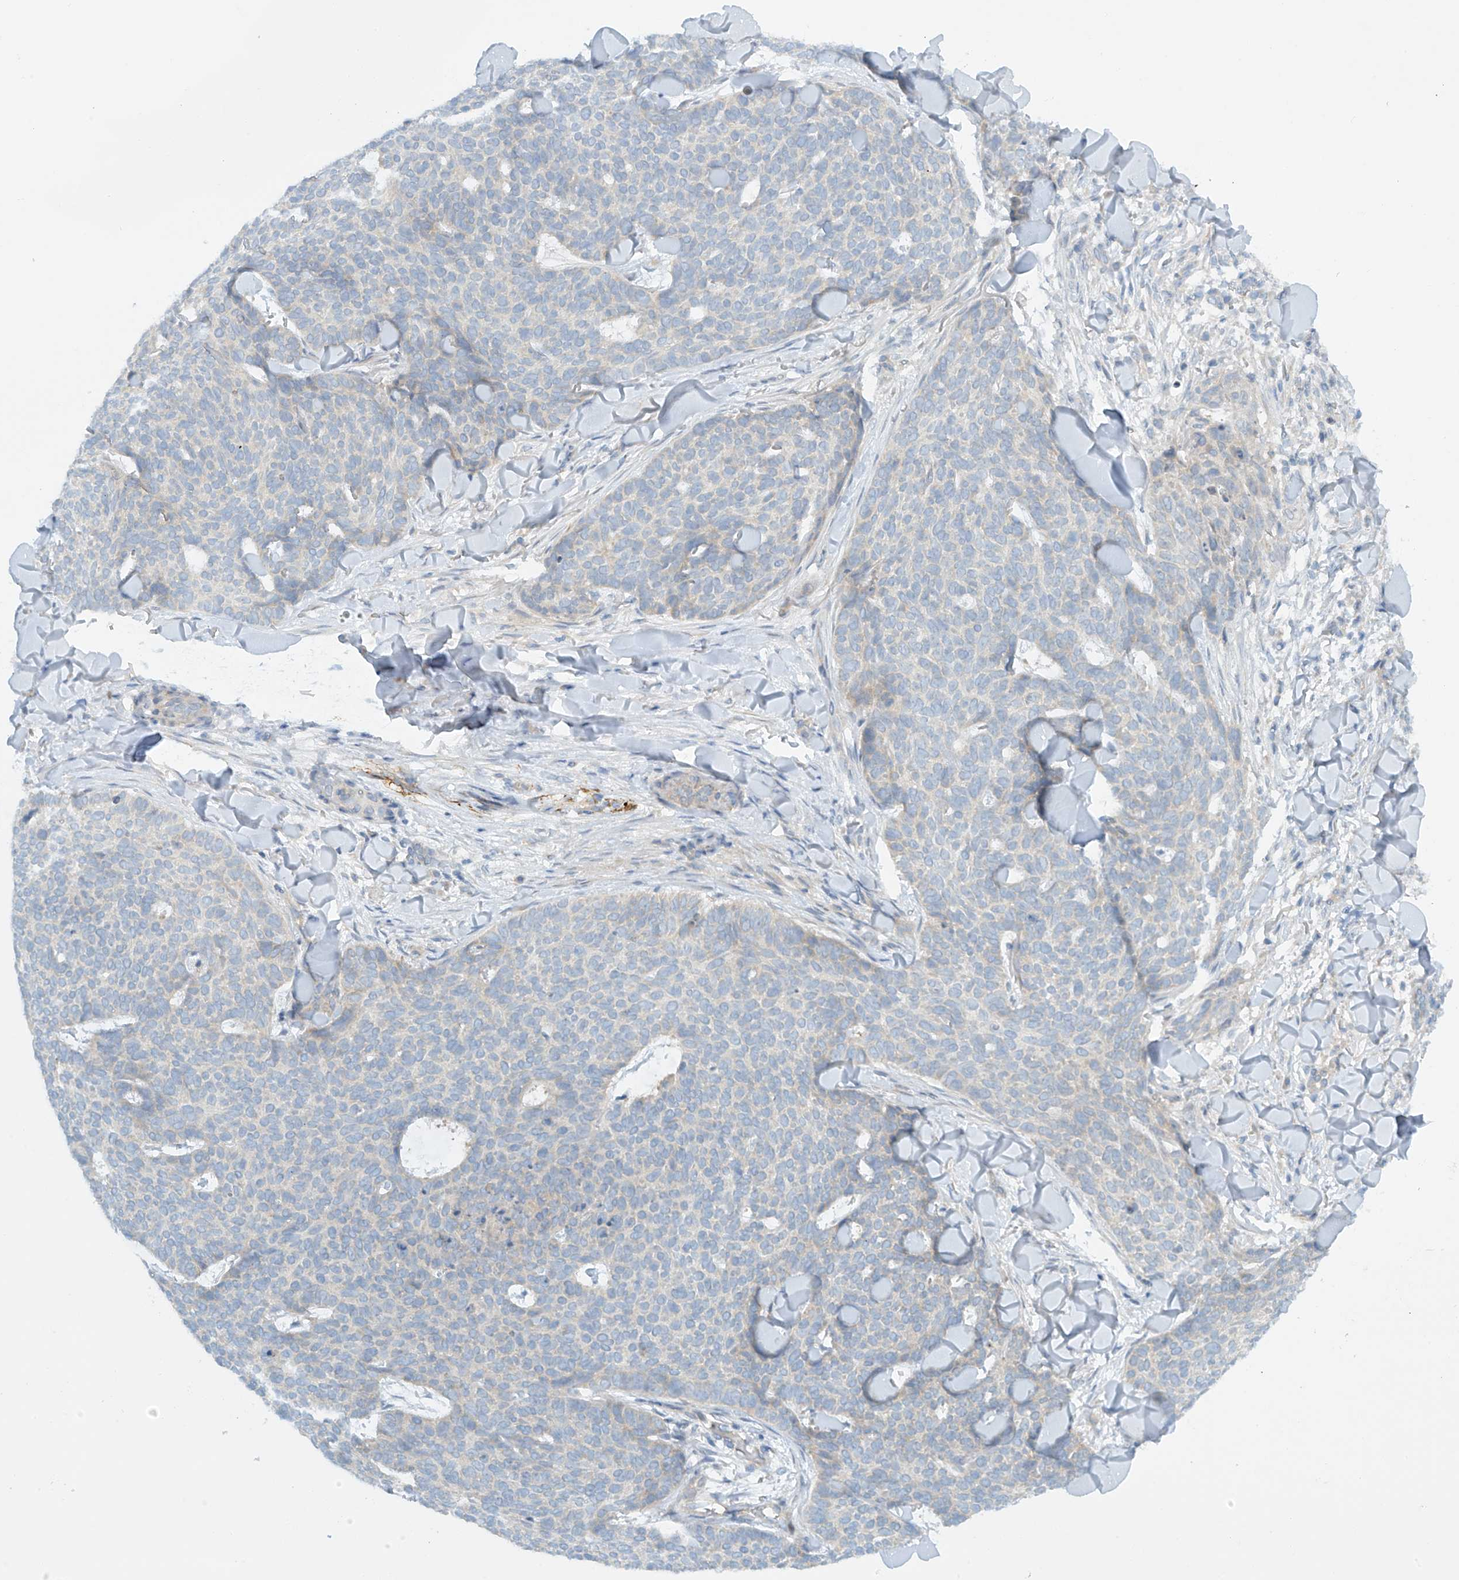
{"staining": {"intensity": "negative", "quantity": "none", "location": "none"}, "tissue": "skin cancer", "cell_type": "Tumor cells", "image_type": "cancer", "snomed": [{"axis": "morphology", "description": "Normal tissue, NOS"}, {"axis": "morphology", "description": "Basal cell carcinoma"}, {"axis": "topography", "description": "Skin"}], "caption": "High magnification brightfield microscopy of basal cell carcinoma (skin) stained with DAB (3,3'-diaminobenzidine) (brown) and counterstained with hematoxylin (blue): tumor cells show no significant staining.", "gene": "FSD1L", "patient": {"sex": "male", "age": 50}}